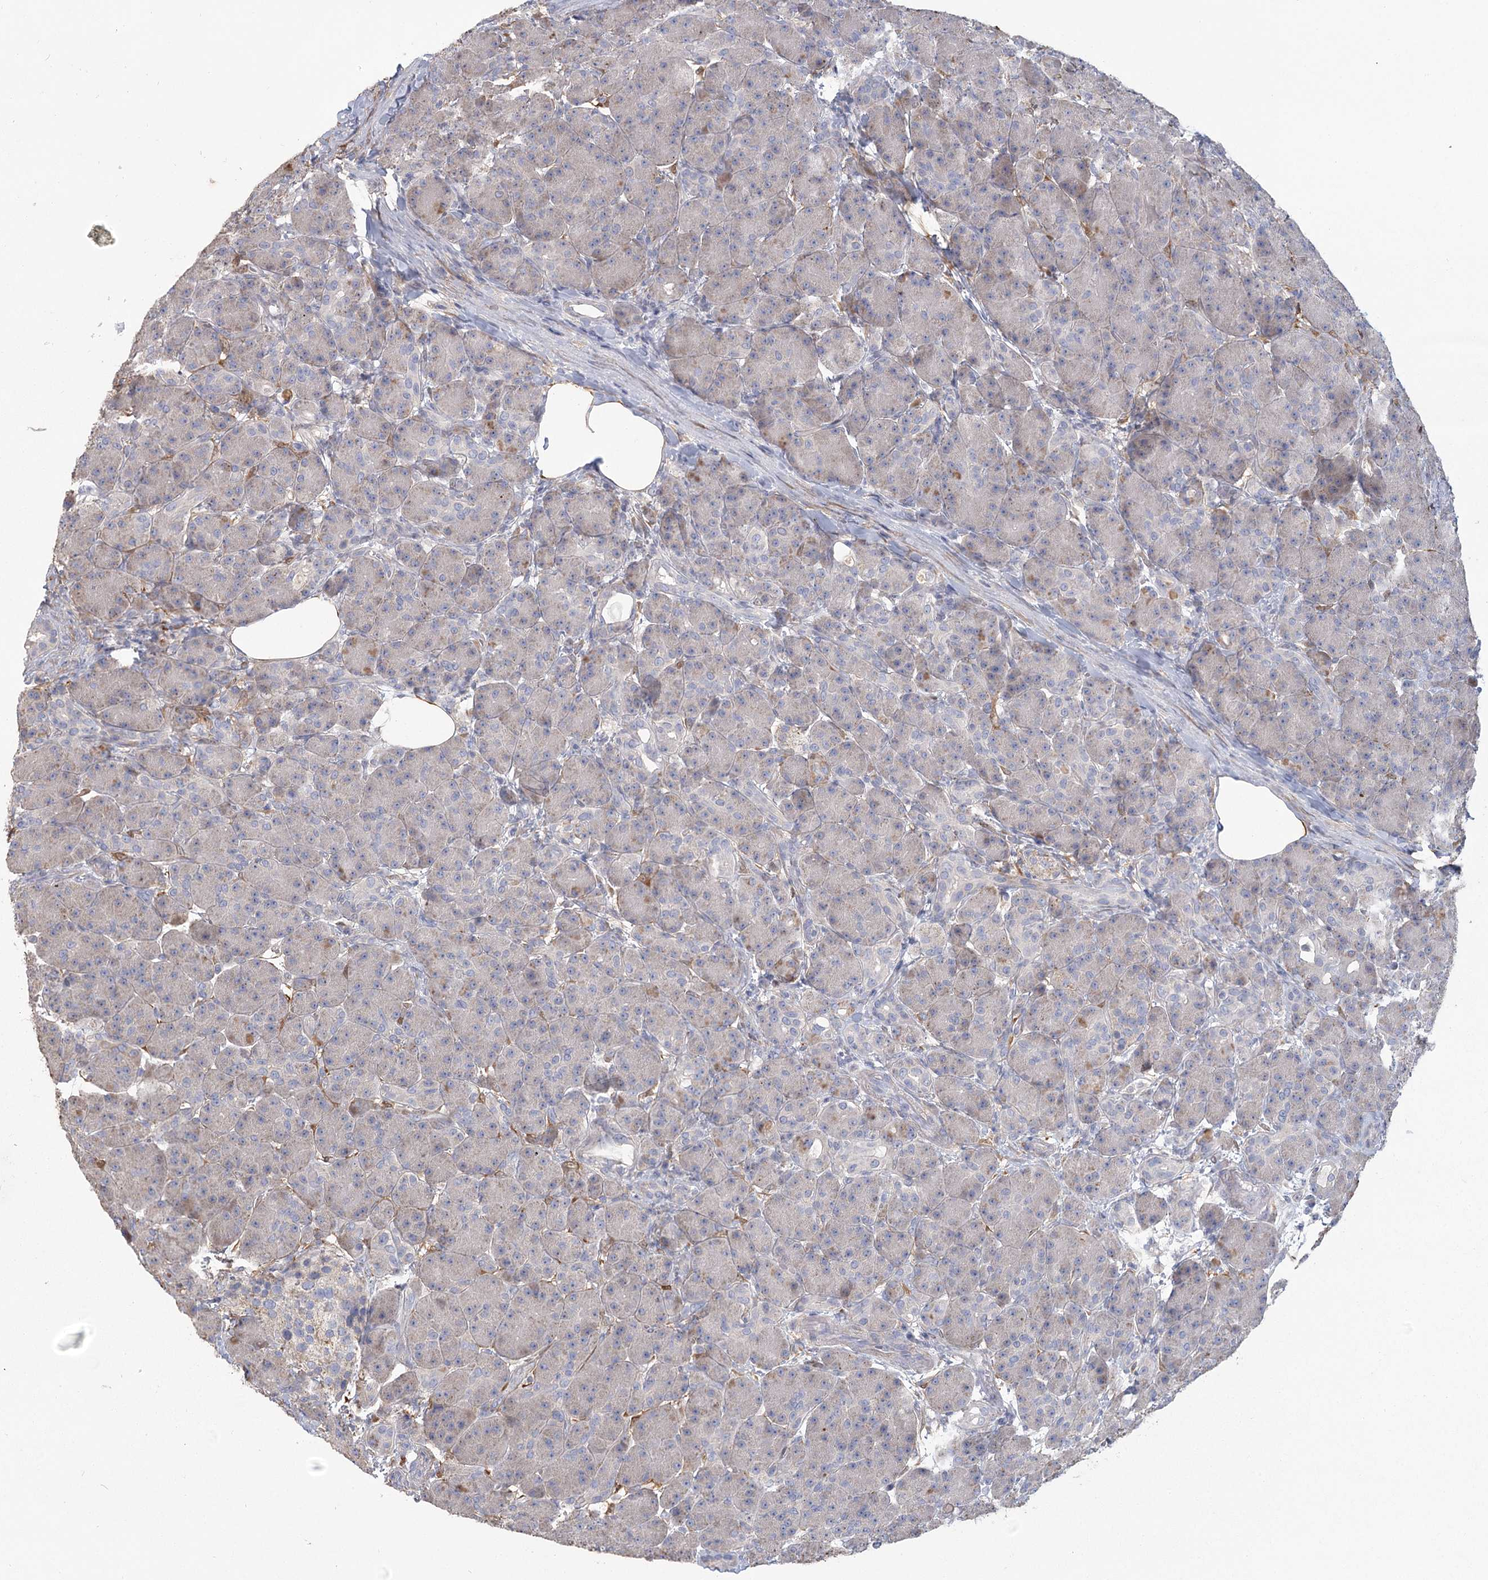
{"staining": {"intensity": "negative", "quantity": "none", "location": "none"}, "tissue": "pancreas", "cell_type": "Exocrine glandular cells", "image_type": "normal", "snomed": [{"axis": "morphology", "description": "Normal tissue, NOS"}, {"axis": "topography", "description": "Pancreas"}], "caption": "High power microscopy histopathology image of an immunohistochemistry photomicrograph of benign pancreas, revealing no significant staining in exocrine glandular cells. Brightfield microscopy of immunohistochemistry (IHC) stained with DAB (brown) and hematoxylin (blue), captured at high magnification.", "gene": "CNTLN", "patient": {"sex": "male", "age": 63}}